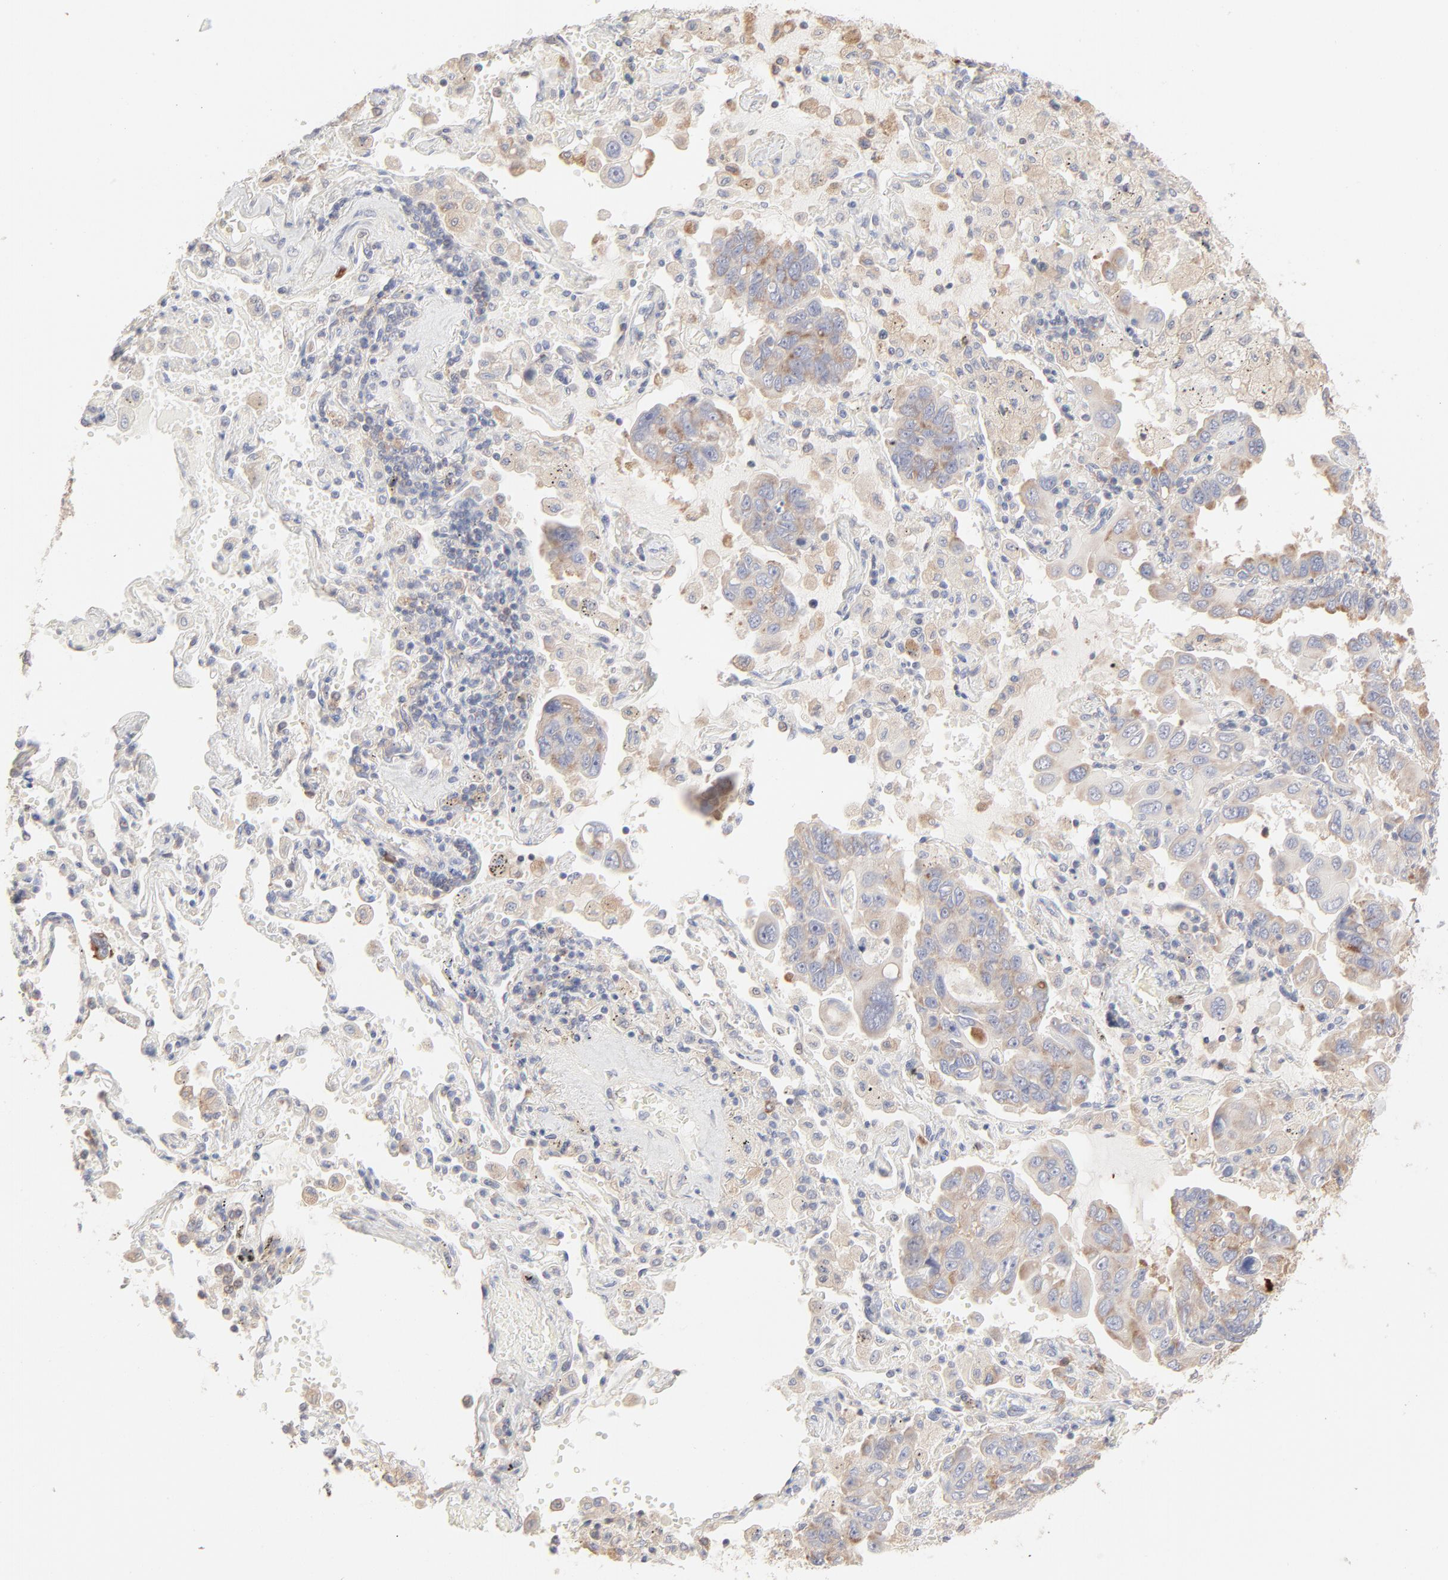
{"staining": {"intensity": "weak", "quantity": ">75%", "location": "cytoplasmic/membranous"}, "tissue": "lung cancer", "cell_type": "Tumor cells", "image_type": "cancer", "snomed": [{"axis": "morphology", "description": "Adenocarcinoma, NOS"}, {"axis": "topography", "description": "Lung"}], "caption": "An image of human lung adenocarcinoma stained for a protein demonstrates weak cytoplasmic/membranous brown staining in tumor cells.", "gene": "RPS21", "patient": {"sex": "male", "age": 64}}